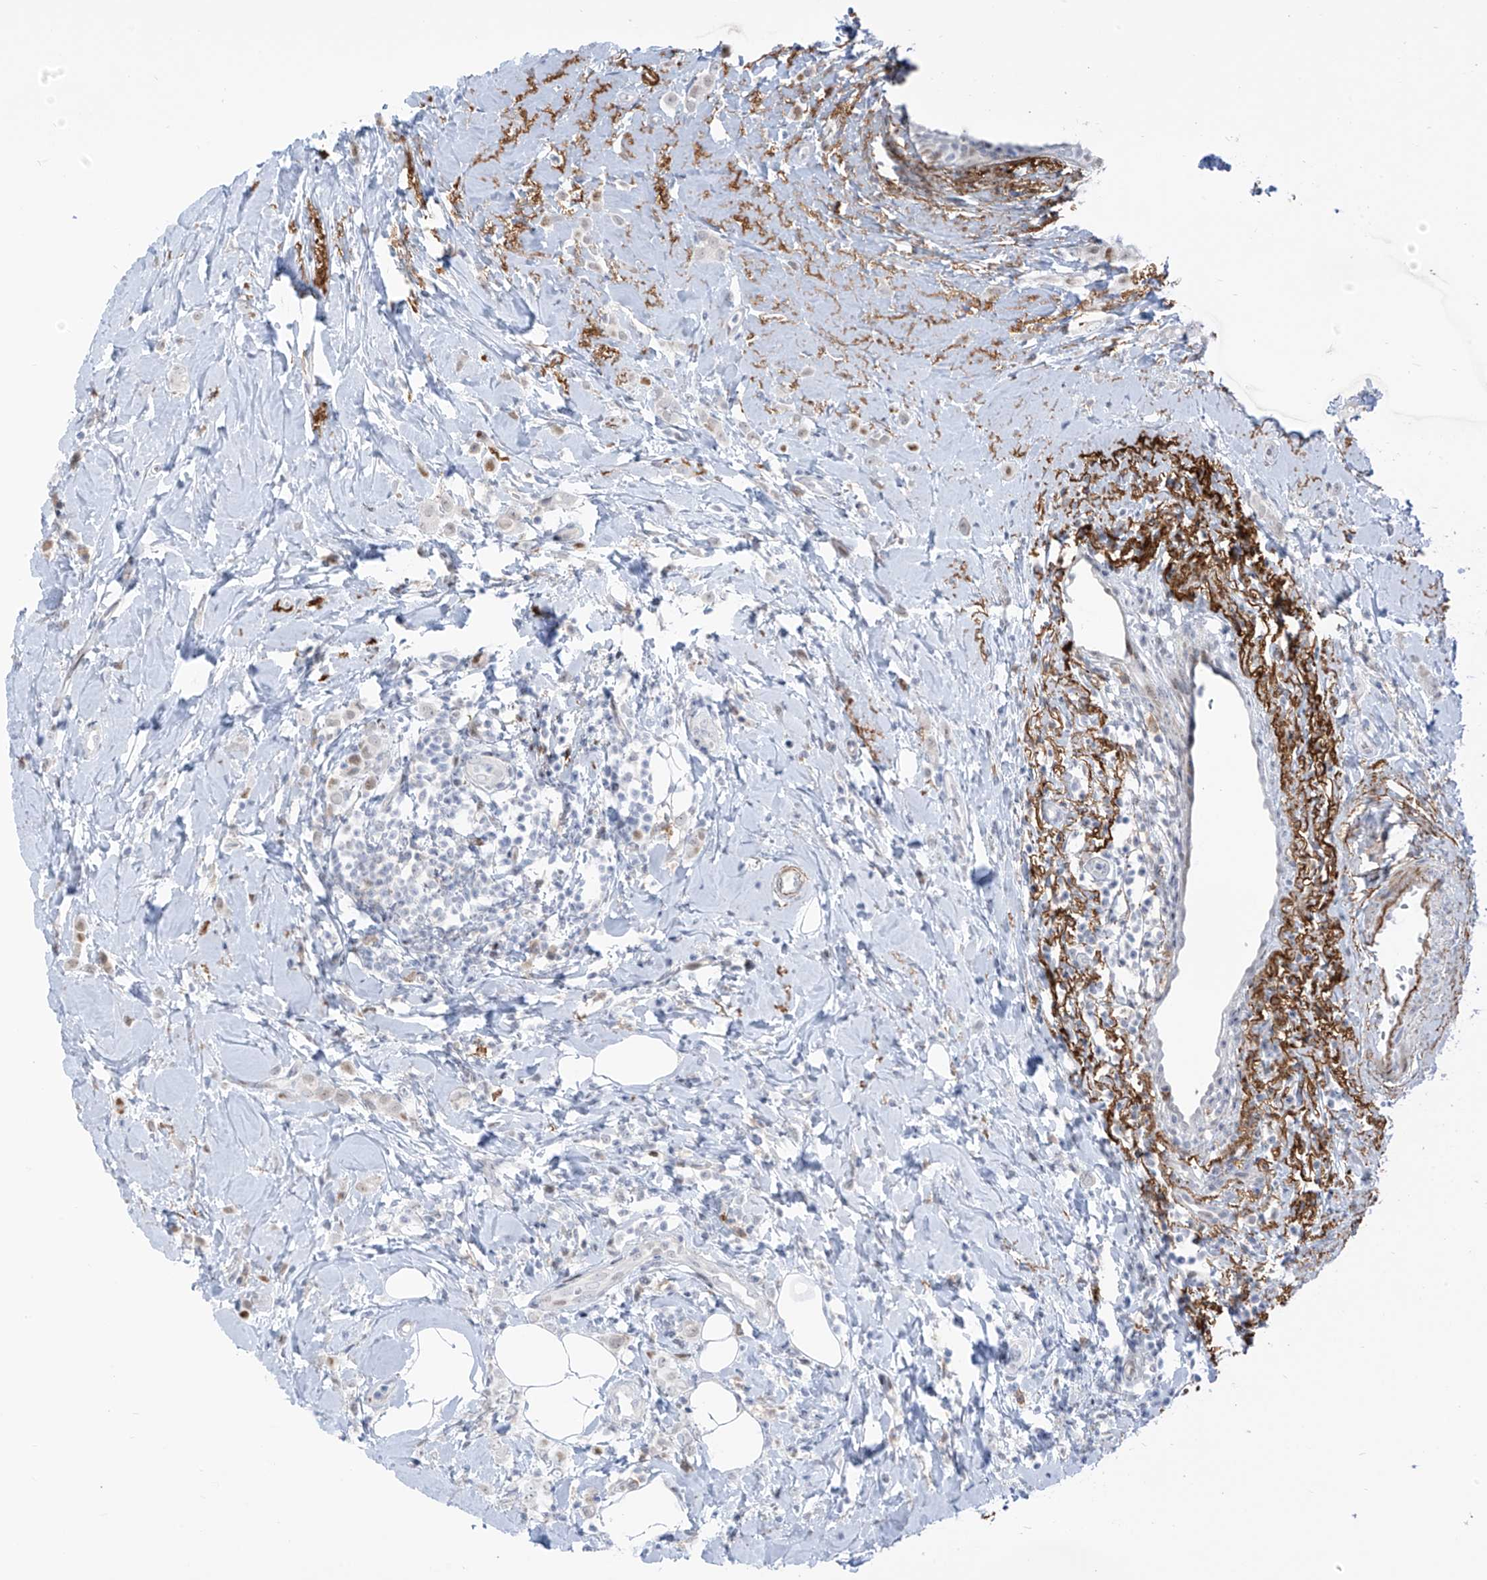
{"staining": {"intensity": "negative", "quantity": "none", "location": "none"}, "tissue": "breast cancer", "cell_type": "Tumor cells", "image_type": "cancer", "snomed": [{"axis": "morphology", "description": "Lobular carcinoma"}, {"axis": "topography", "description": "Breast"}], "caption": "Immunohistochemistry photomicrograph of neoplastic tissue: breast cancer stained with DAB (3,3'-diaminobenzidine) exhibits no significant protein staining in tumor cells.", "gene": "LIN9", "patient": {"sex": "female", "age": 47}}